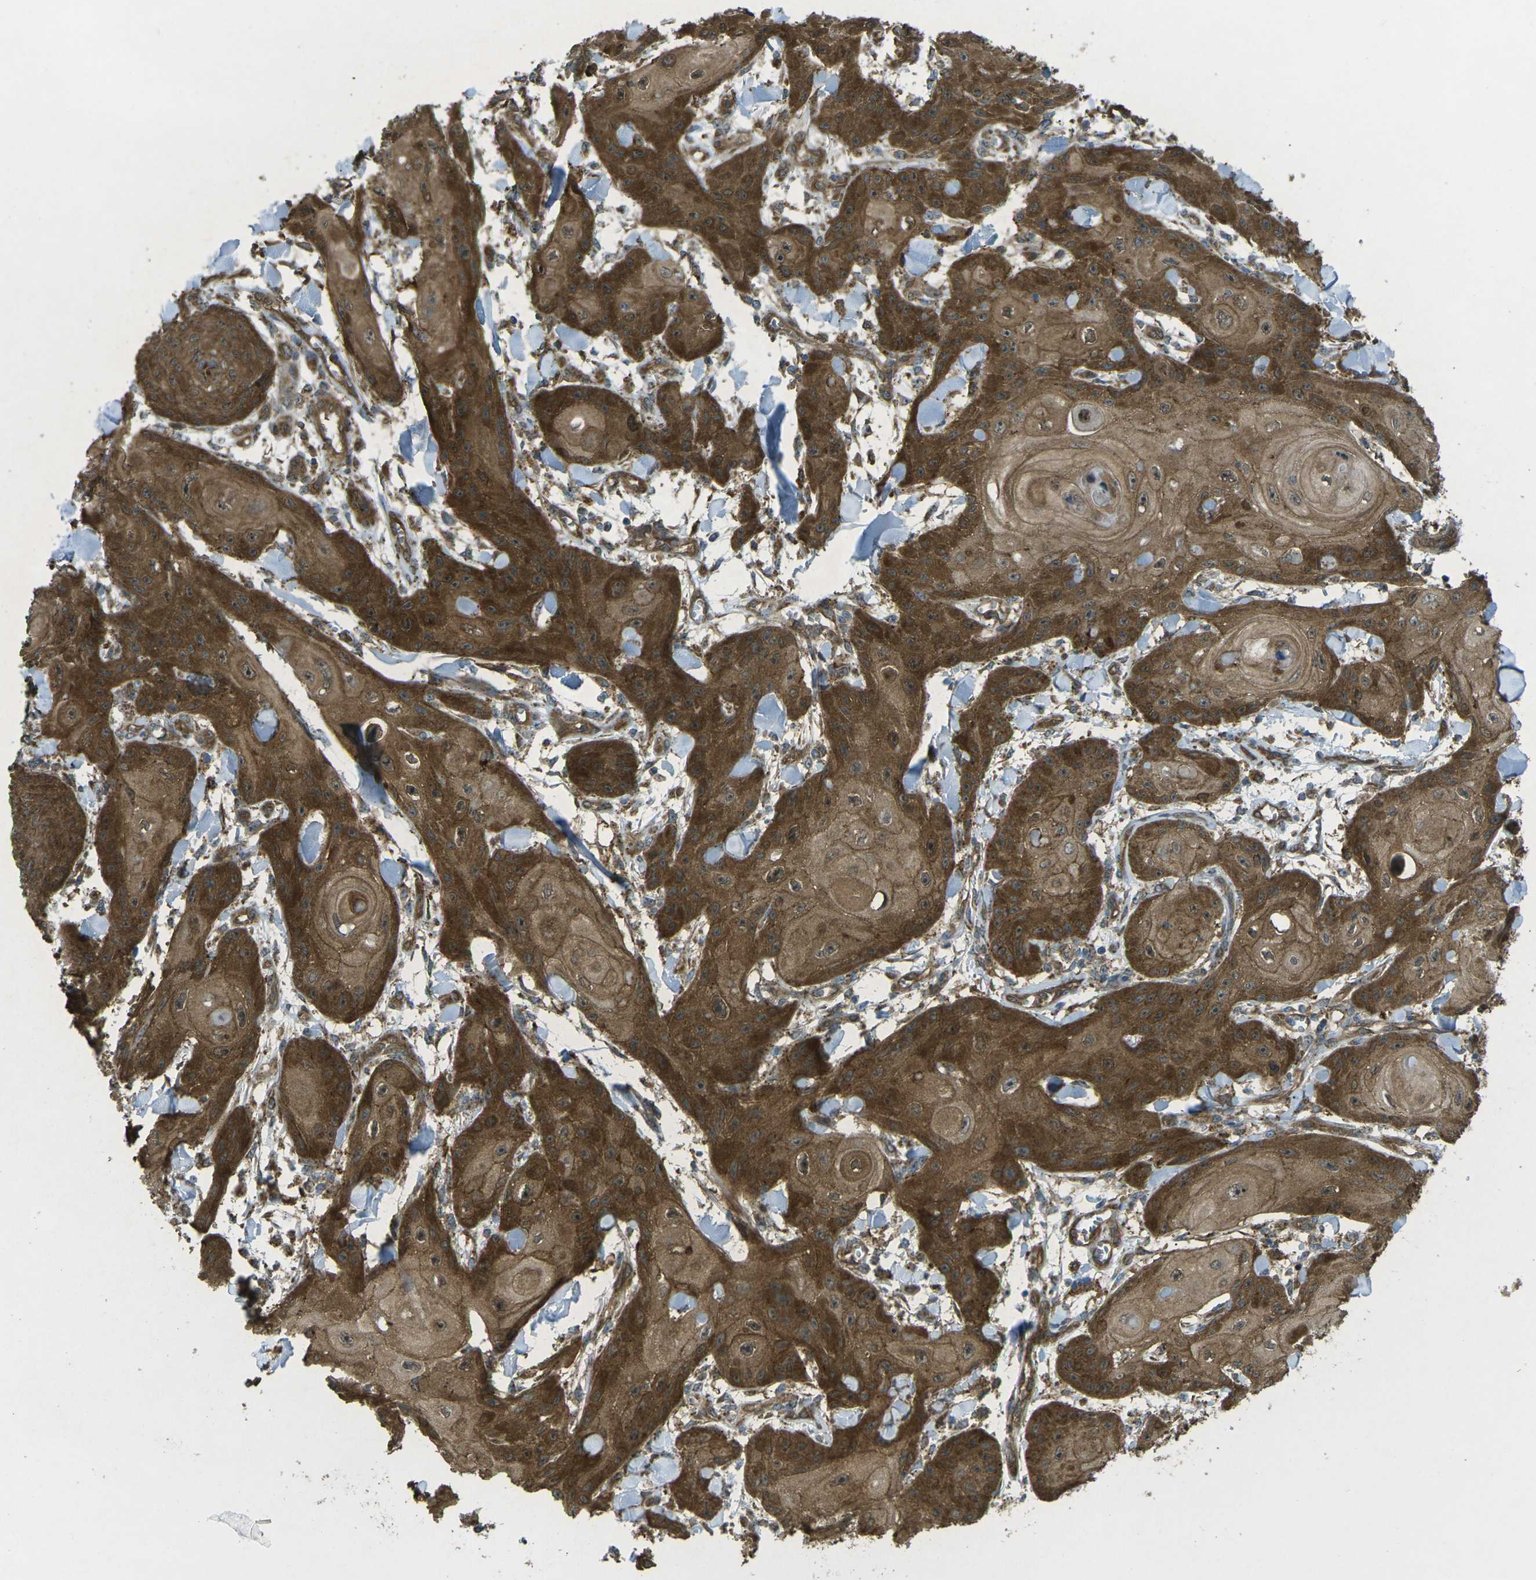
{"staining": {"intensity": "strong", "quantity": ">75%", "location": "cytoplasmic/membranous"}, "tissue": "skin cancer", "cell_type": "Tumor cells", "image_type": "cancer", "snomed": [{"axis": "morphology", "description": "Squamous cell carcinoma, NOS"}, {"axis": "topography", "description": "Skin"}], "caption": "This histopathology image shows IHC staining of human skin squamous cell carcinoma, with high strong cytoplasmic/membranous positivity in about >75% of tumor cells.", "gene": "CHMP3", "patient": {"sex": "male", "age": 74}}